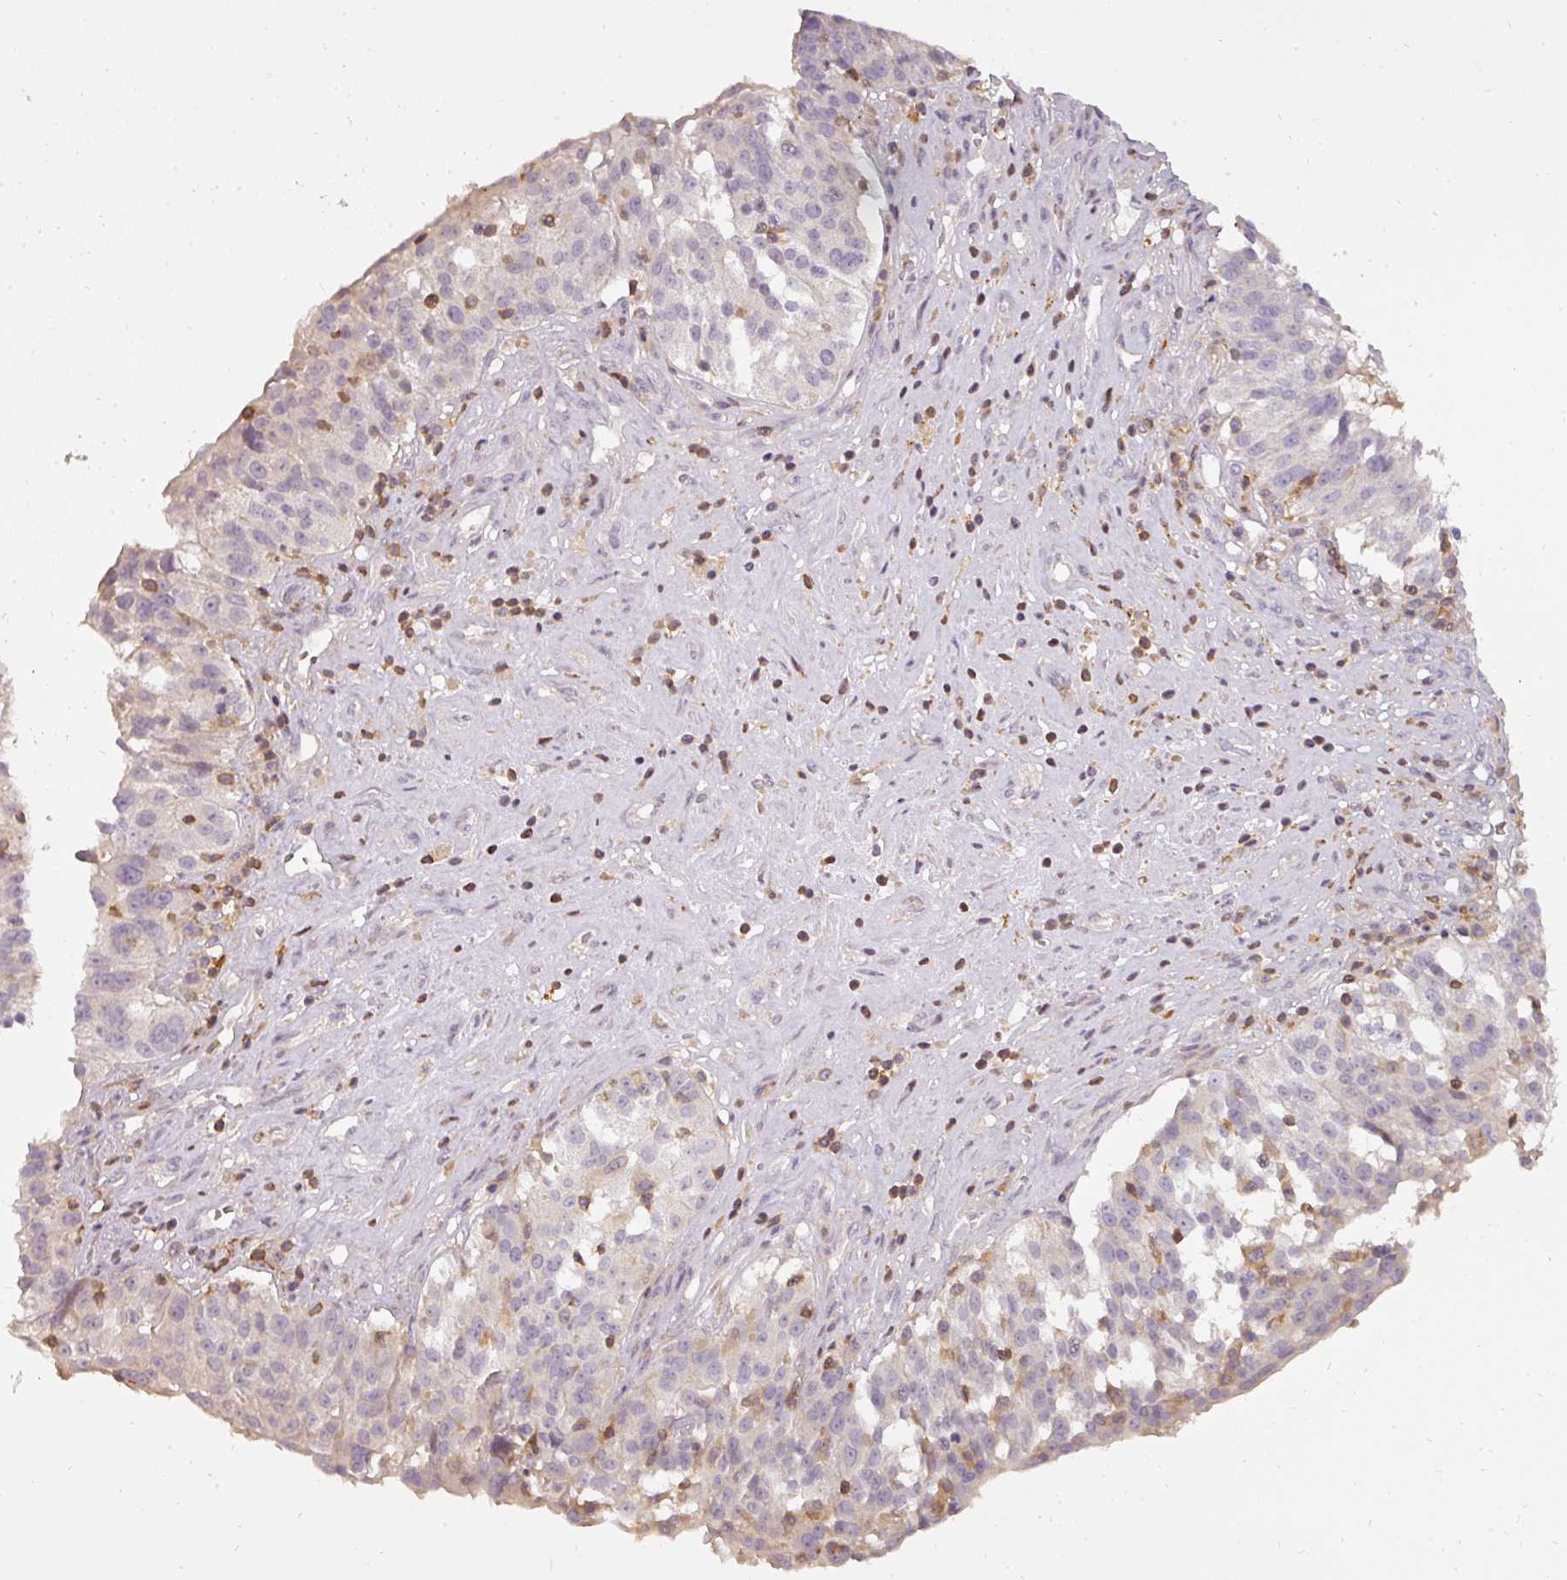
{"staining": {"intensity": "negative", "quantity": "none", "location": "none"}, "tissue": "ovarian cancer", "cell_type": "Tumor cells", "image_type": "cancer", "snomed": [{"axis": "morphology", "description": "Cystadenocarcinoma, serous, NOS"}, {"axis": "topography", "description": "Ovary"}], "caption": "This is an immunohistochemistry (IHC) image of human ovarian serous cystadenocarcinoma. There is no staining in tumor cells.", "gene": "STK4", "patient": {"sex": "female", "age": 59}}